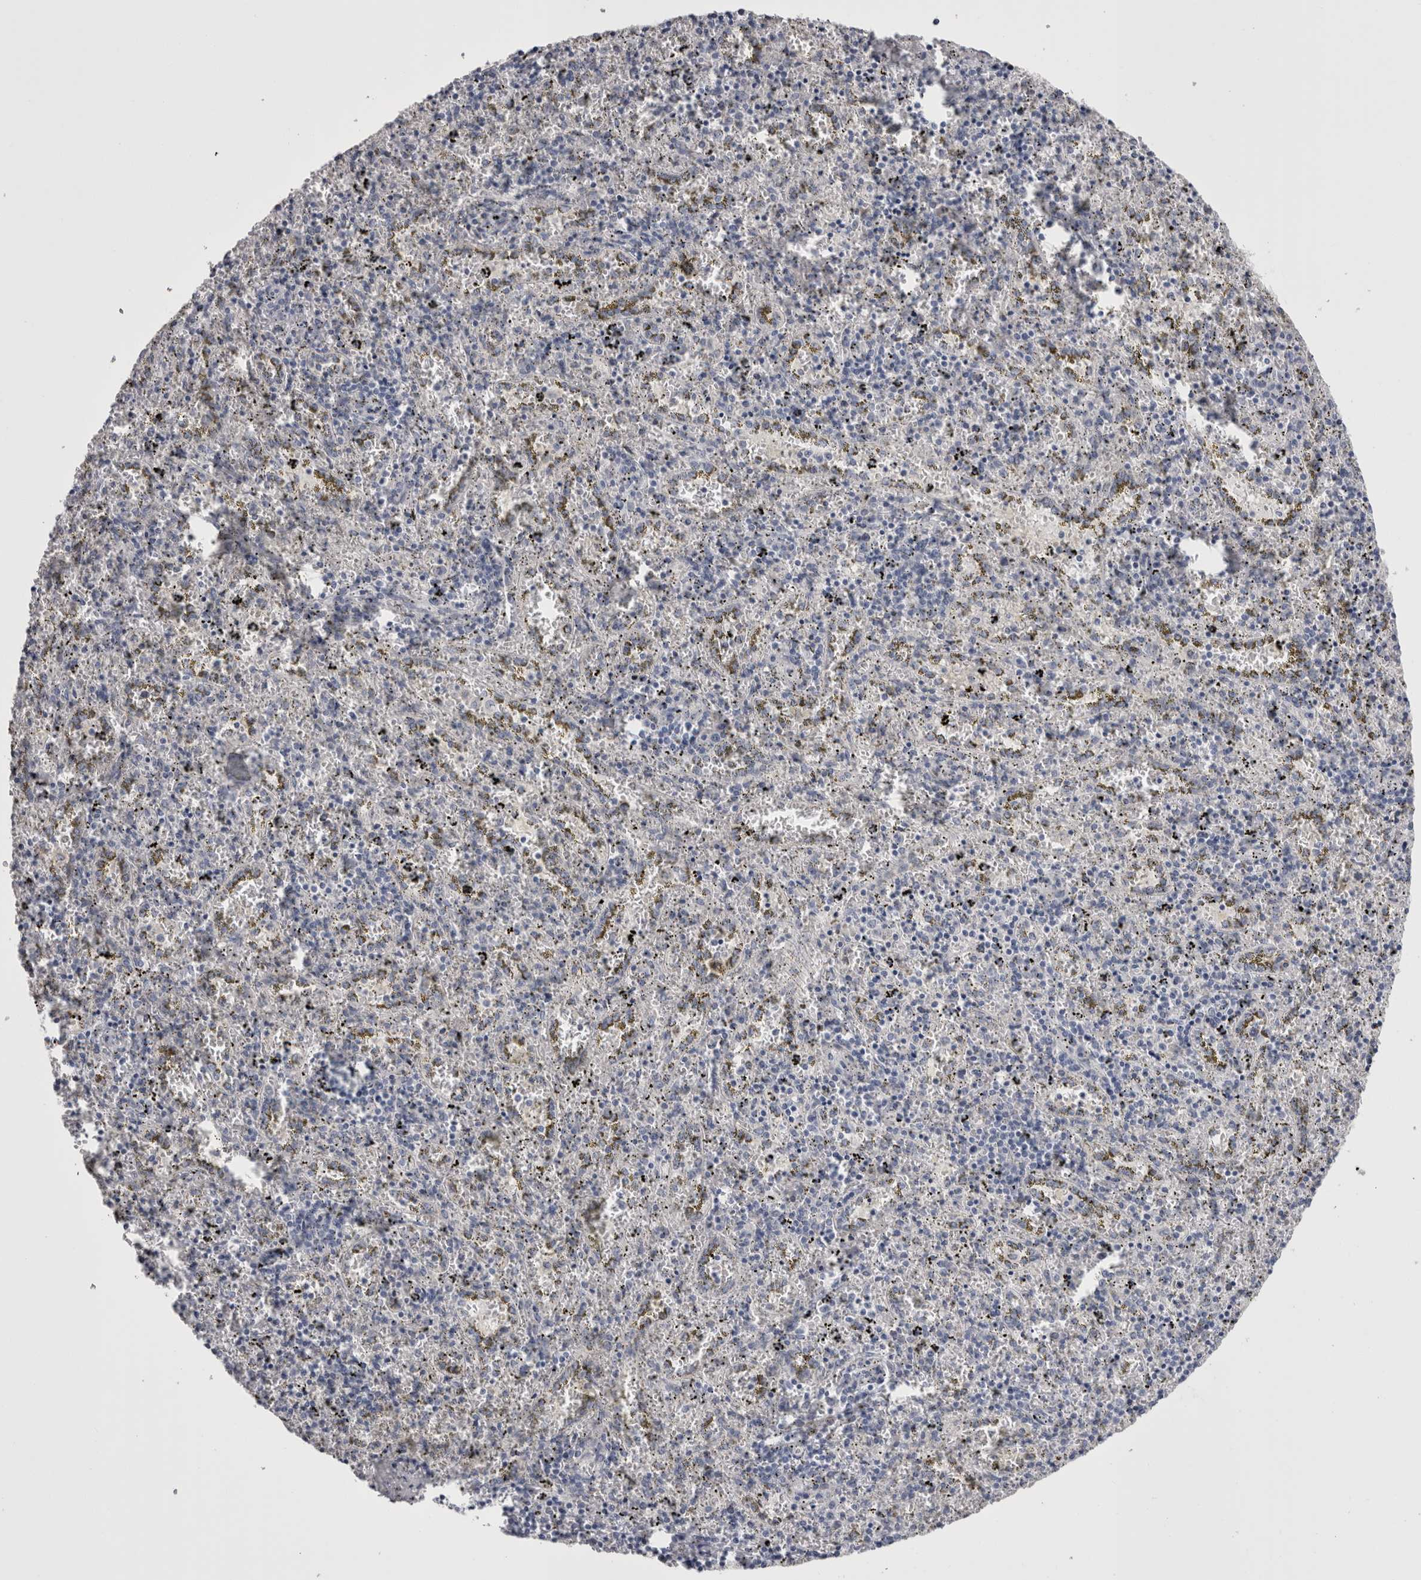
{"staining": {"intensity": "negative", "quantity": "none", "location": "none"}, "tissue": "spleen", "cell_type": "Cells in red pulp", "image_type": "normal", "snomed": [{"axis": "morphology", "description": "Normal tissue, NOS"}, {"axis": "topography", "description": "Spleen"}], "caption": "A high-resolution image shows IHC staining of normal spleen, which shows no significant positivity in cells in red pulp.", "gene": "CDHR5", "patient": {"sex": "male", "age": 11}}